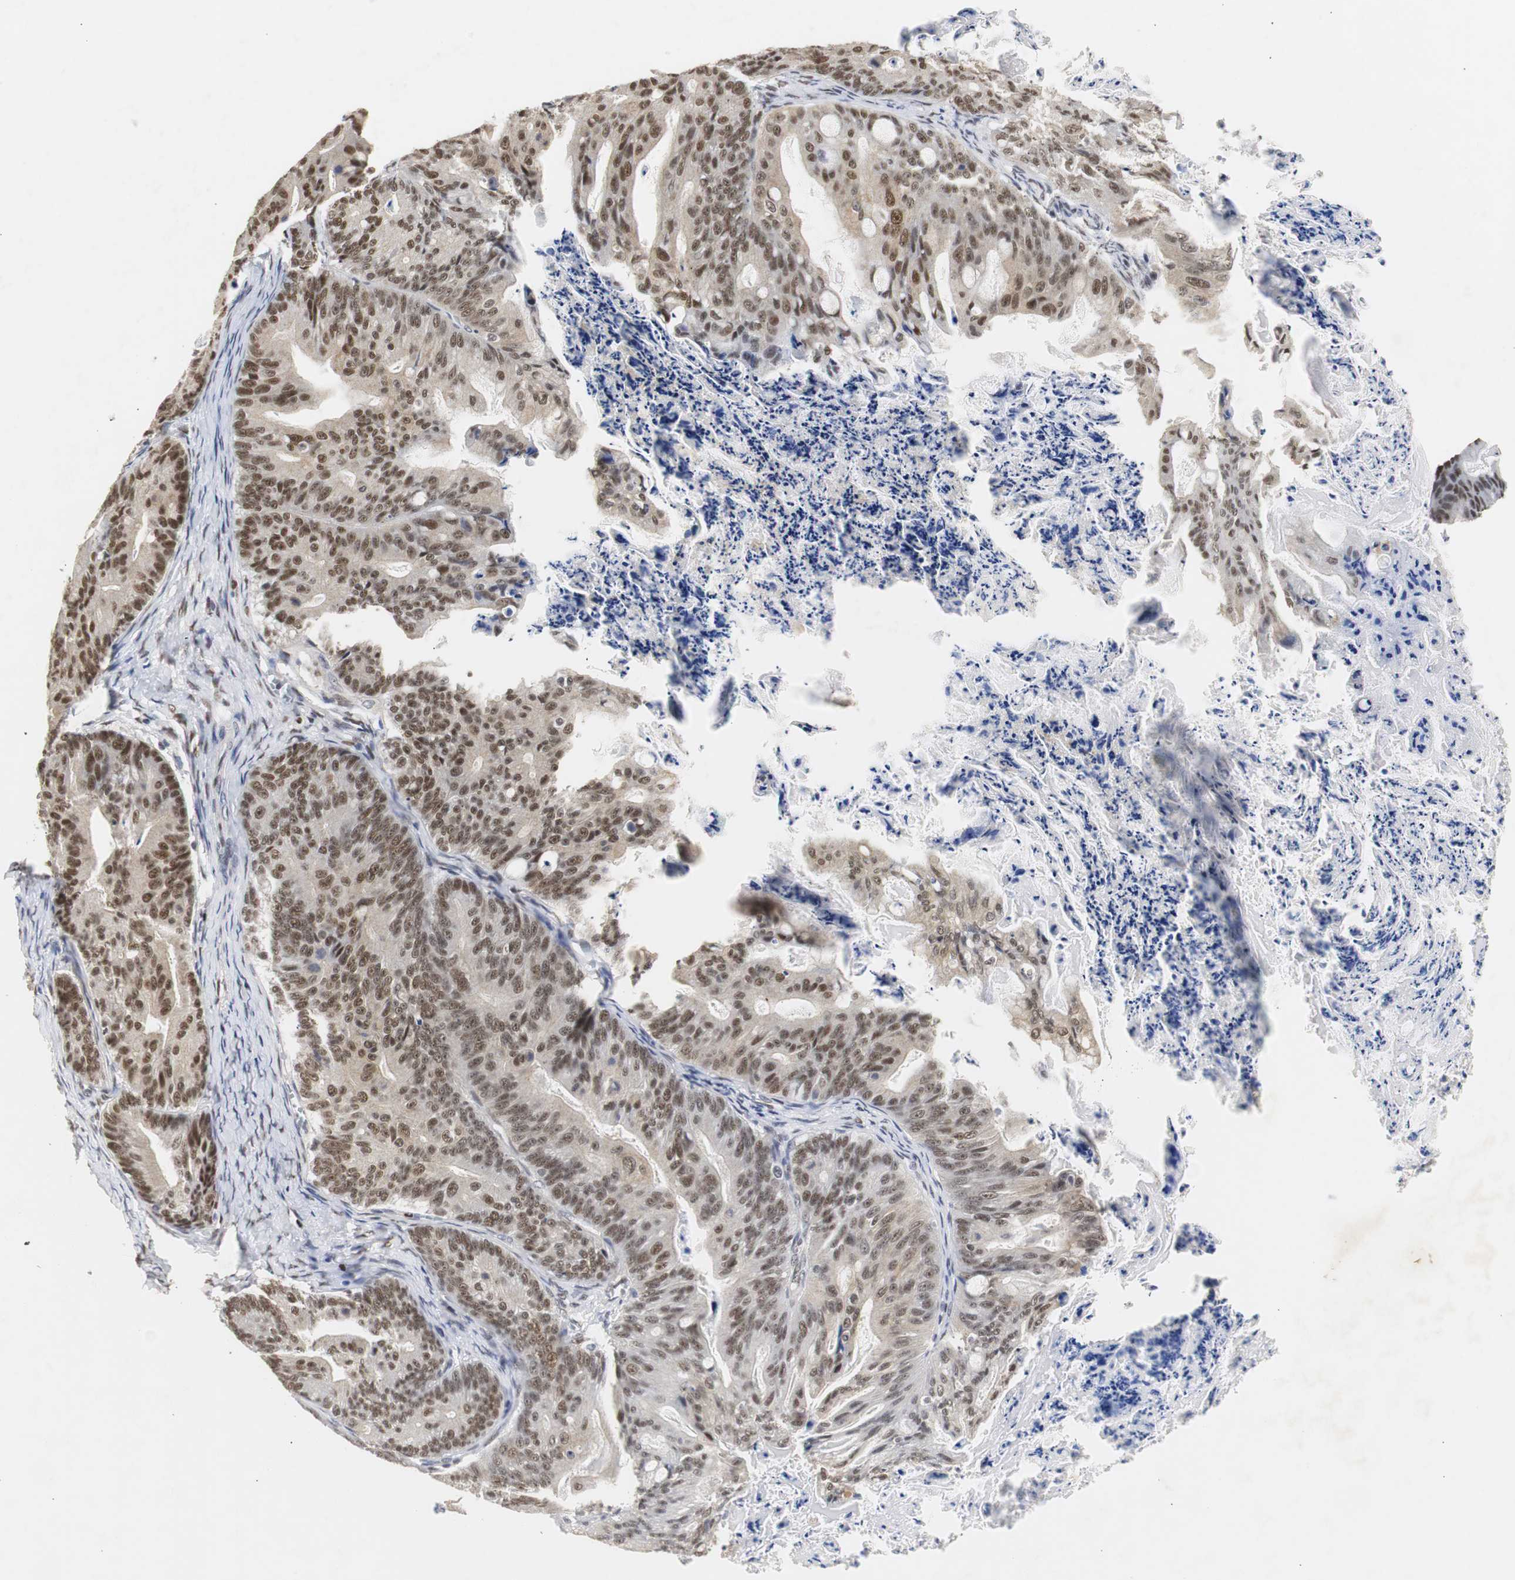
{"staining": {"intensity": "moderate", "quantity": ">75%", "location": "nuclear"}, "tissue": "ovarian cancer", "cell_type": "Tumor cells", "image_type": "cancer", "snomed": [{"axis": "morphology", "description": "Cystadenocarcinoma, mucinous, NOS"}, {"axis": "topography", "description": "Ovary"}], "caption": "This photomicrograph reveals ovarian mucinous cystadenocarcinoma stained with immunohistochemistry to label a protein in brown. The nuclear of tumor cells show moderate positivity for the protein. Nuclei are counter-stained blue.", "gene": "ZFC3H1", "patient": {"sex": "female", "age": 36}}